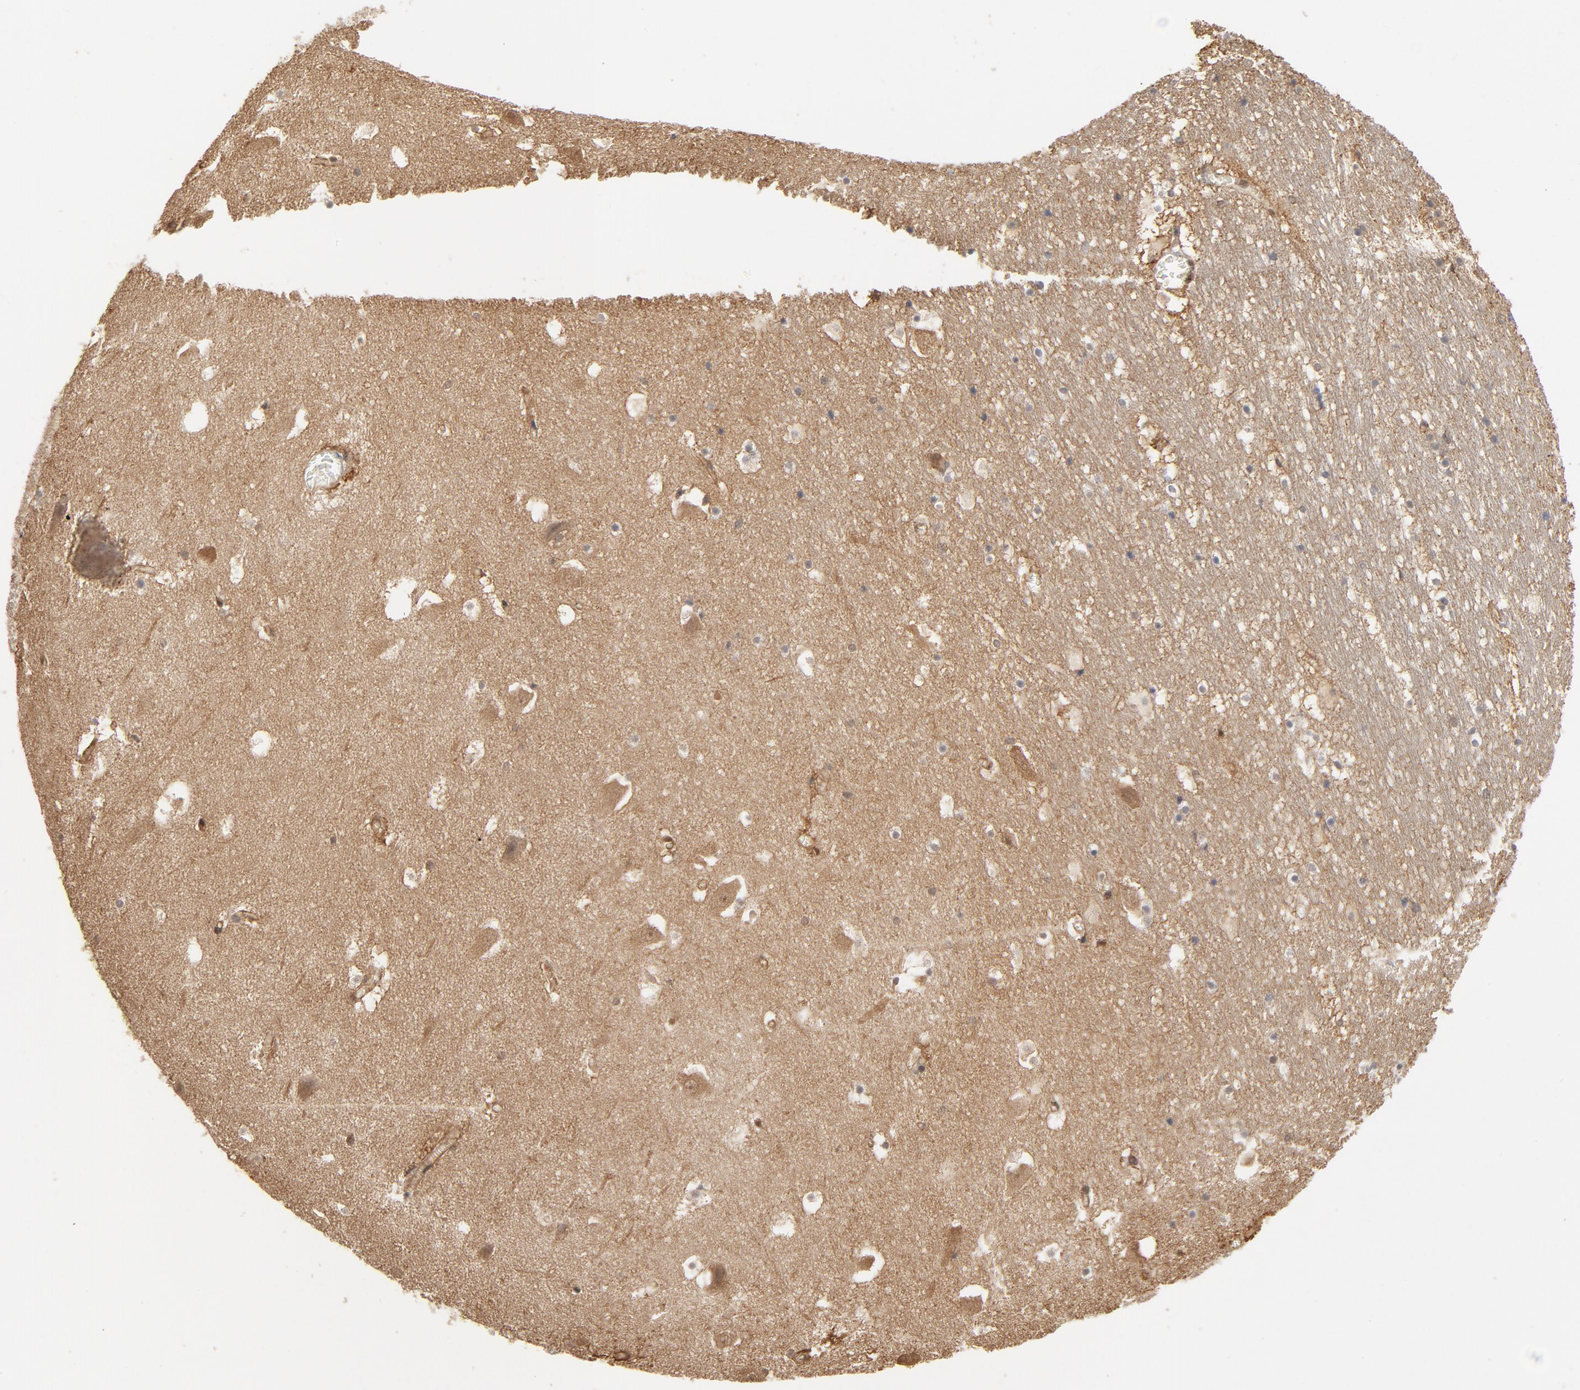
{"staining": {"intensity": "weak", "quantity": "25%-75%", "location": "nuclear"}, "tissue": "hippocampus", "cell_type": "Glial cells", "image_type": "normal", "snomed": [{"axis": "morphology", "description": "Normal tissue, NOS"}, {"axis": "topography", "description": "Hippocampus"}], "caption": "High-power microscopy captured an immunohistochemistry histopathology image of benign hippocampus, revealing weak nuclear staining in about 25%-75% of glial cells.", "gene": "CDC37", "patient": {"sex": "male", "age": 45}}